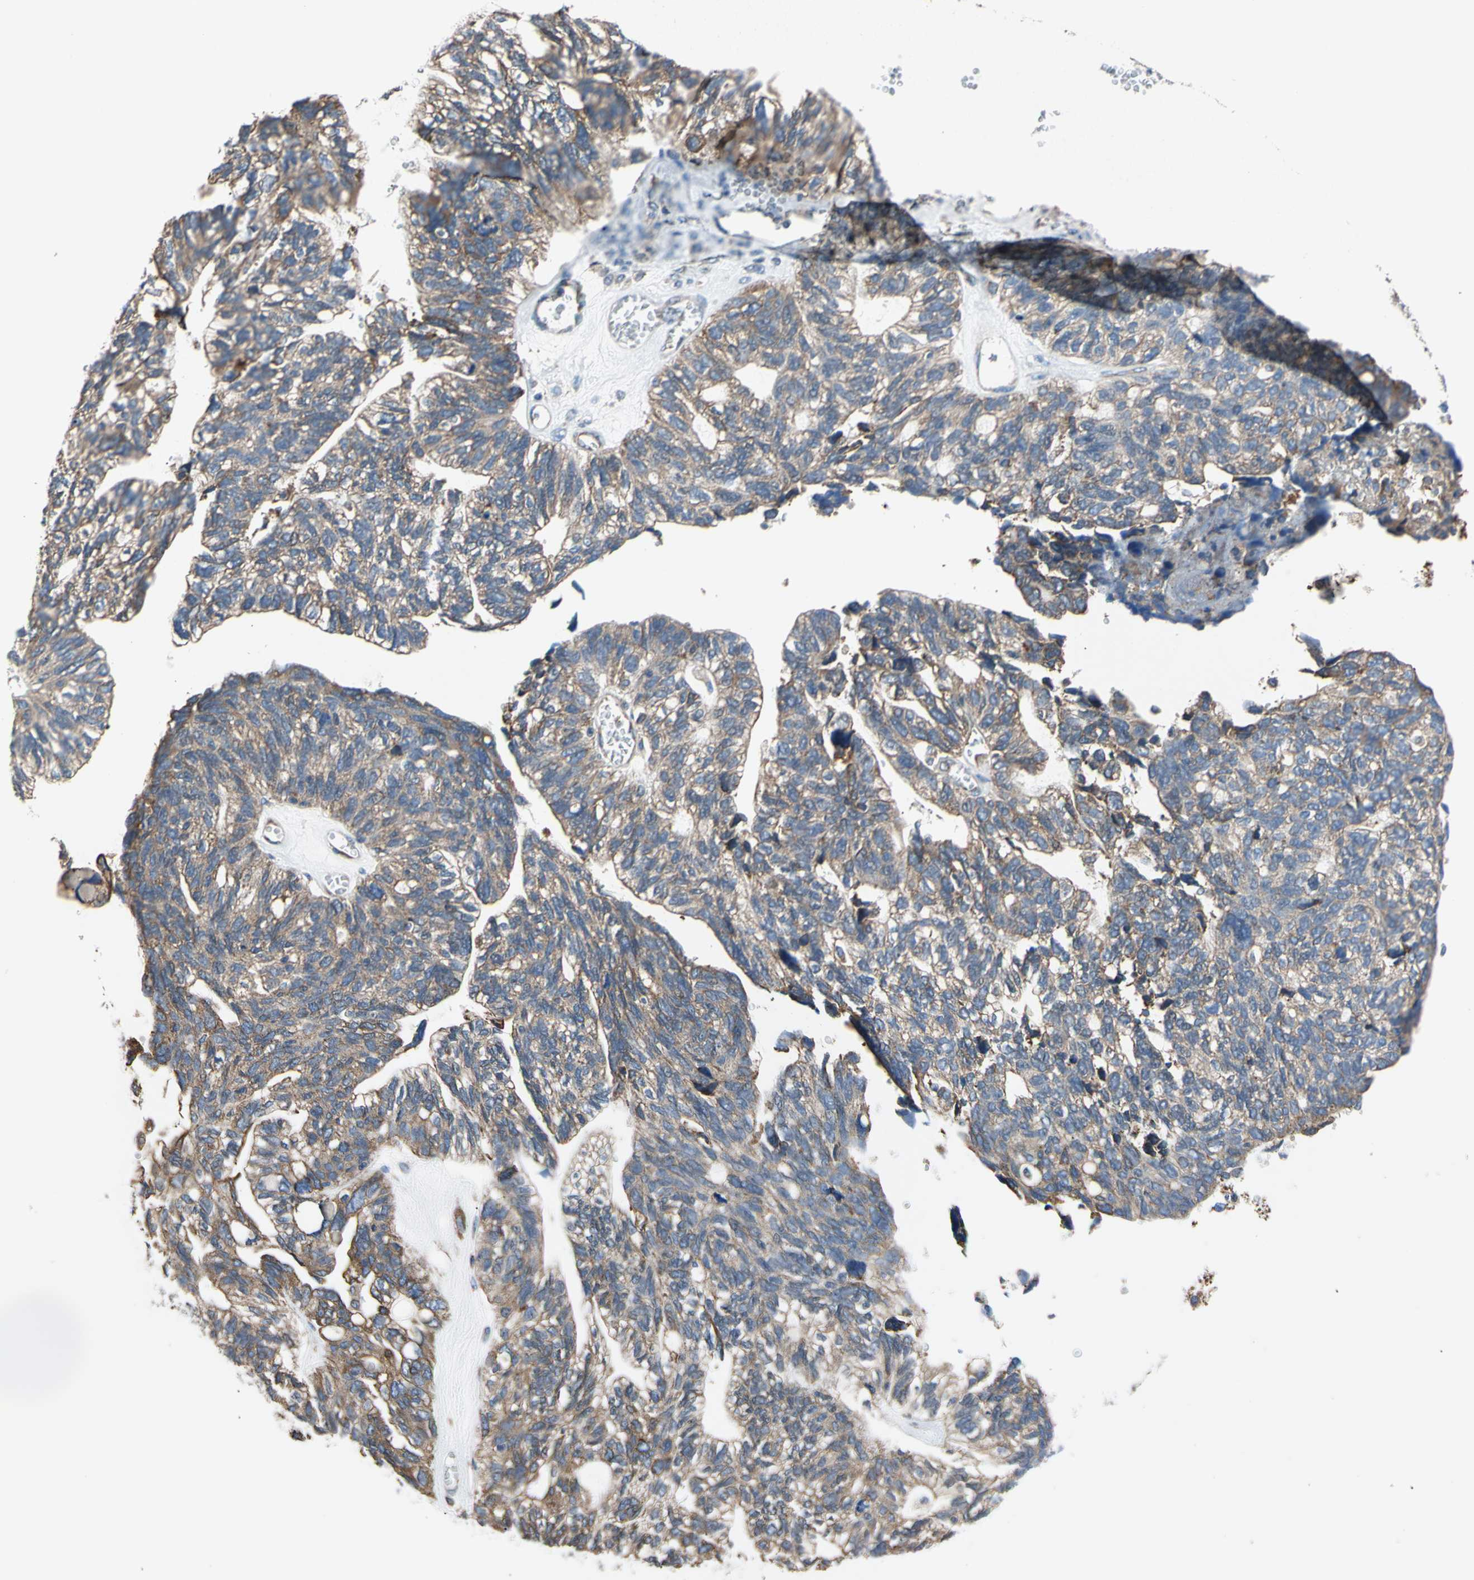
{"staining": {"intensity": "moderate", "quantity": ">75%", "location": "cytoplasmic/membranous"}, "tissue": "ovarian cancer", "cell_type": "Tumor cells", "image_type": "cancer", "snomed": [{"axis": "morphology", "description": "Cystadenocarcinoma, serous, NOS"}, {"axis": "topography", "description": "Ovary"}], "caption": "Ovarian cancer stained for a protein (brown) exhibits moderate cytoplasmic/membranous positive positivity in about >75% of tumor cells.", "gene": "BMF", "patient": {"sex": "female", "age": 79}}